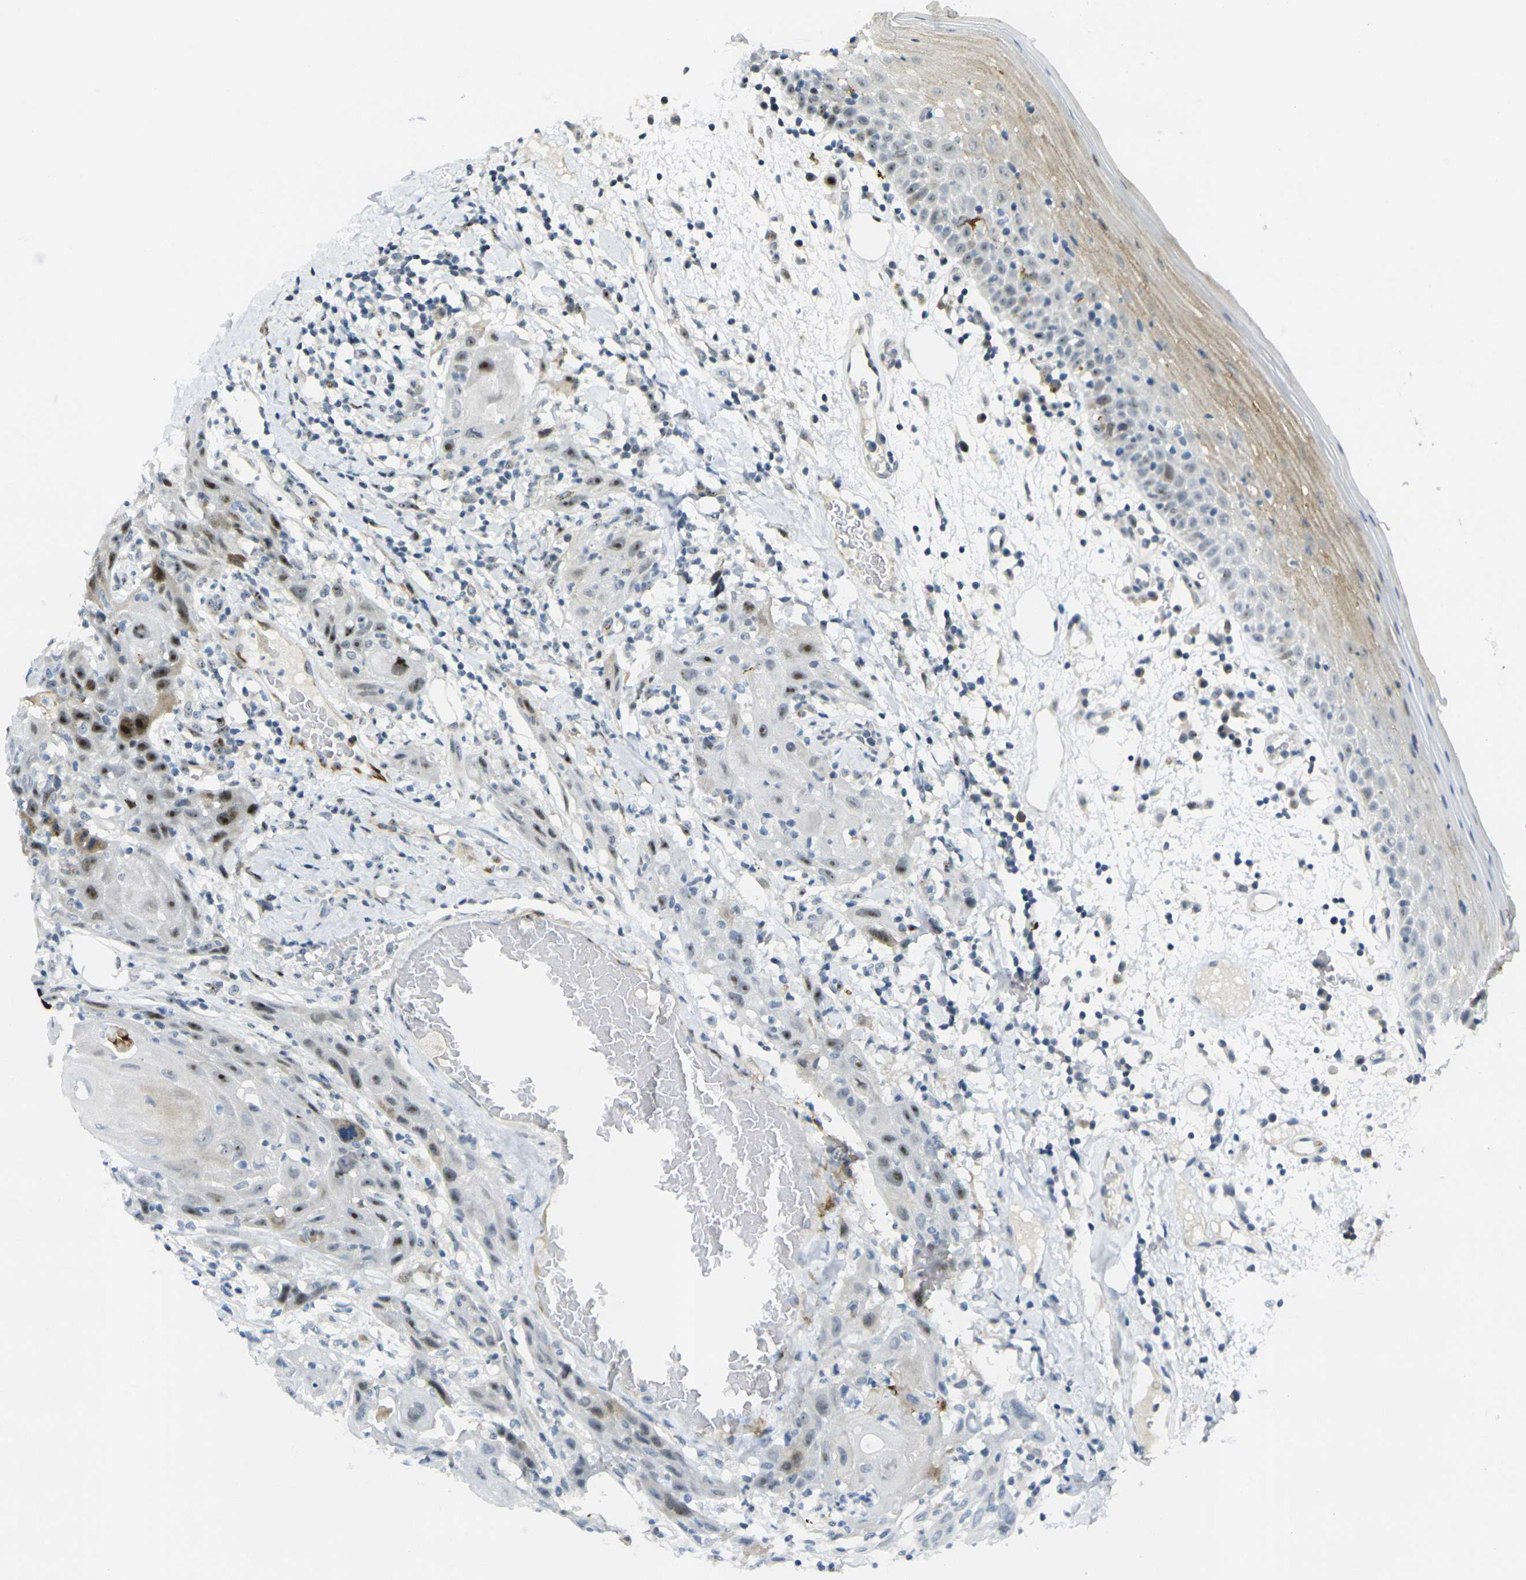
{"staining": {"intensity": "strong", "quantity": "25%-75%", "location": "cytoplasmic/membranous,nuclear"}, "tissue": "oral mucosa", "cell_type": "Squamous epithelial cells", "image_type": "normal", "snomed": [{"axis": "morphology", "description": "Normal tissue, NOS"}, {"axis": "morphology", "description": "Squamous cell carcinoma, NOS"}, {"axis": "topography", "description": "Skeletal muscle"}, {"axis": "topography", "description": "Oral tissue"}], "caption": "IHC micrograph of normal human oral mucosa stained for a protein (brown), which displays high levels of strong cytoplasmic/membranous,nuclear staining in approximately 25%-75% of squamous epithelial cells.", "gene": "UBE2C", "patient": {"sex": "male", "age": 71}}